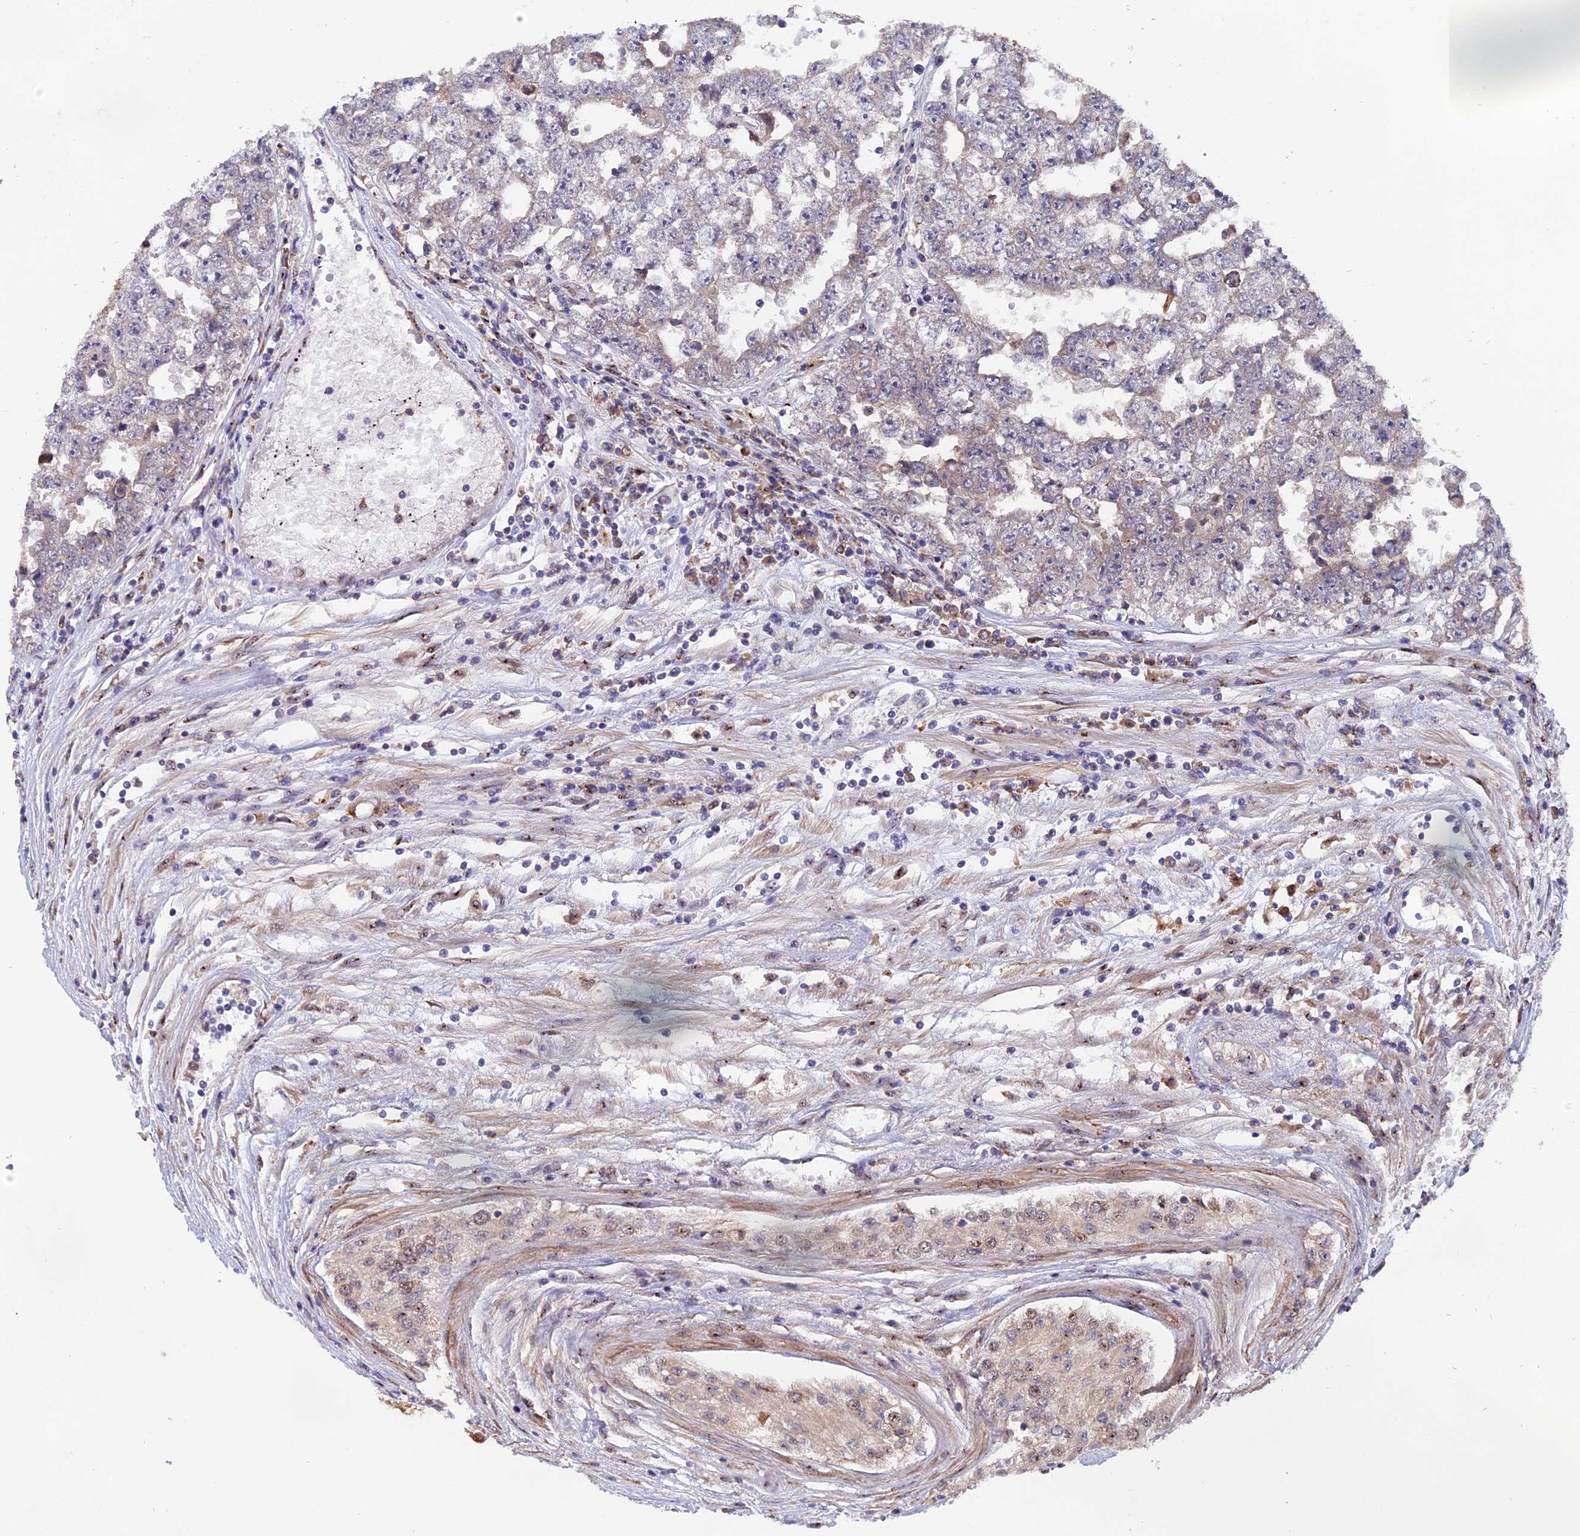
{"staining": {"intensity": "negative", "quantity": "none", "location": "none"}, "tissue": "testis cancer", "cell_type": "Tumor cells", "image_type": "cancer", "snomed": [{"axis": "morphology", "description": "Carcinoma, Embryonal, NOS"}, {"axis": "topography", "description": "Testis"}], "caption": "Testis cancer (embryonal carcinoma) was stained to show a protein in brown. There is no significant expression in tumor cells. The staining is performed using DAB (3,3'-diaminobenzidine) brown chromogen with nuclei counter-stained in using hematoxylin.", "gene": "FAM118B", "patient": {"sex": "male", "age": 25}}